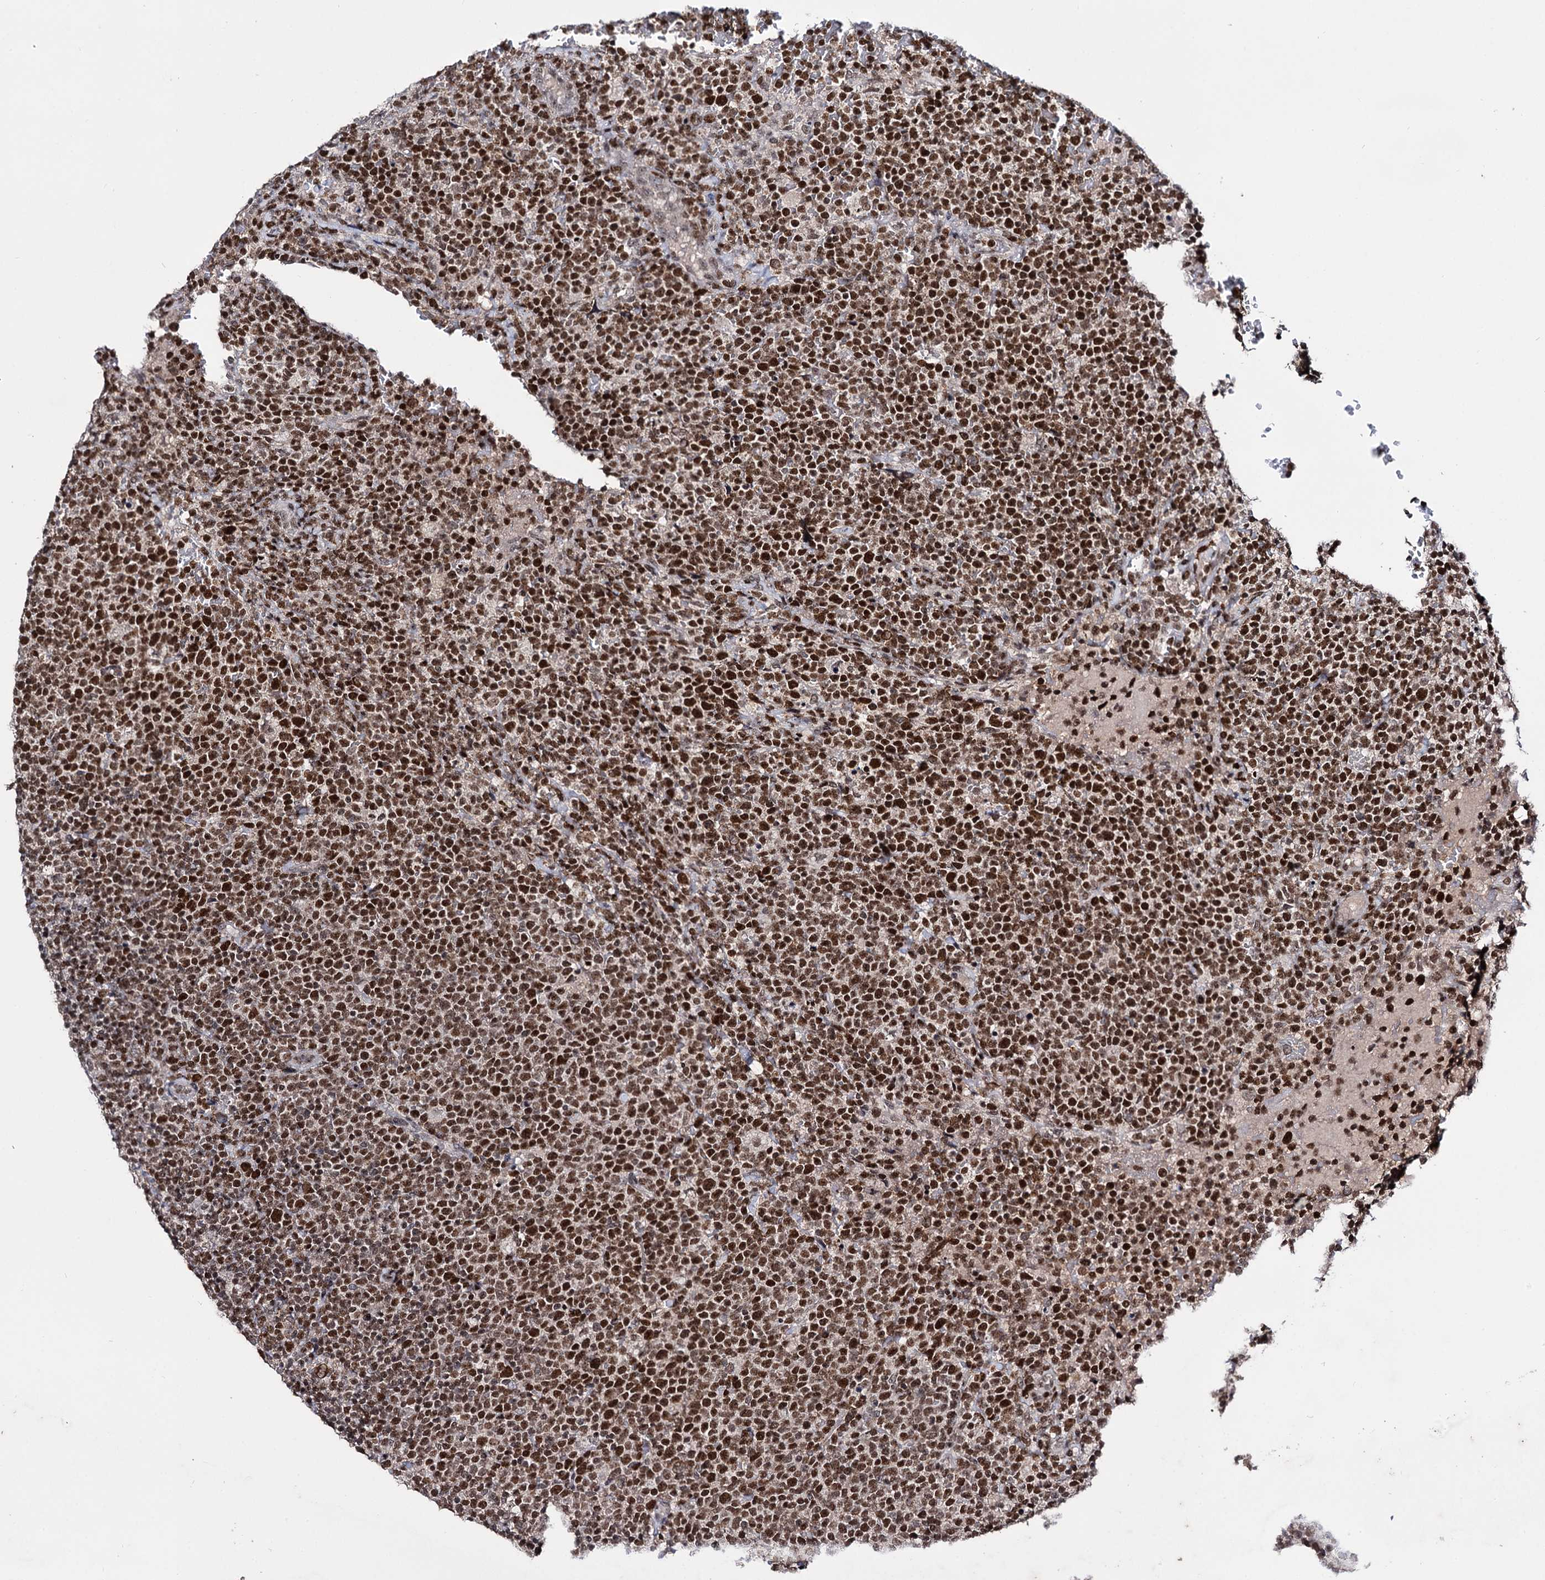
{"staining": {"intensity": "strong", "quantity": ">75%", "location": "nuclear"}, "tissue": "lymphoma", "cell_type": "Tumor cells", "image_type": "cancer", "snomed": [{"axis": "morphology", "description": "Malignant lymphoma, non-Hodgkin's type, High grade"}, {"axis": "topography", "description": "Lymph node"}], "caption": "This photomicrograph shows malignant lymphoma, non-Hodgkin's type (high-grade) stained with immunohistochemistry (IHC) to label a protein in brown. The nuclear of tumor cells show strong positivity for the protein. Nuclei are counter-stained blue.", "gene": "SMCHD1", "patient": {"sex": "male", "age": 61}}